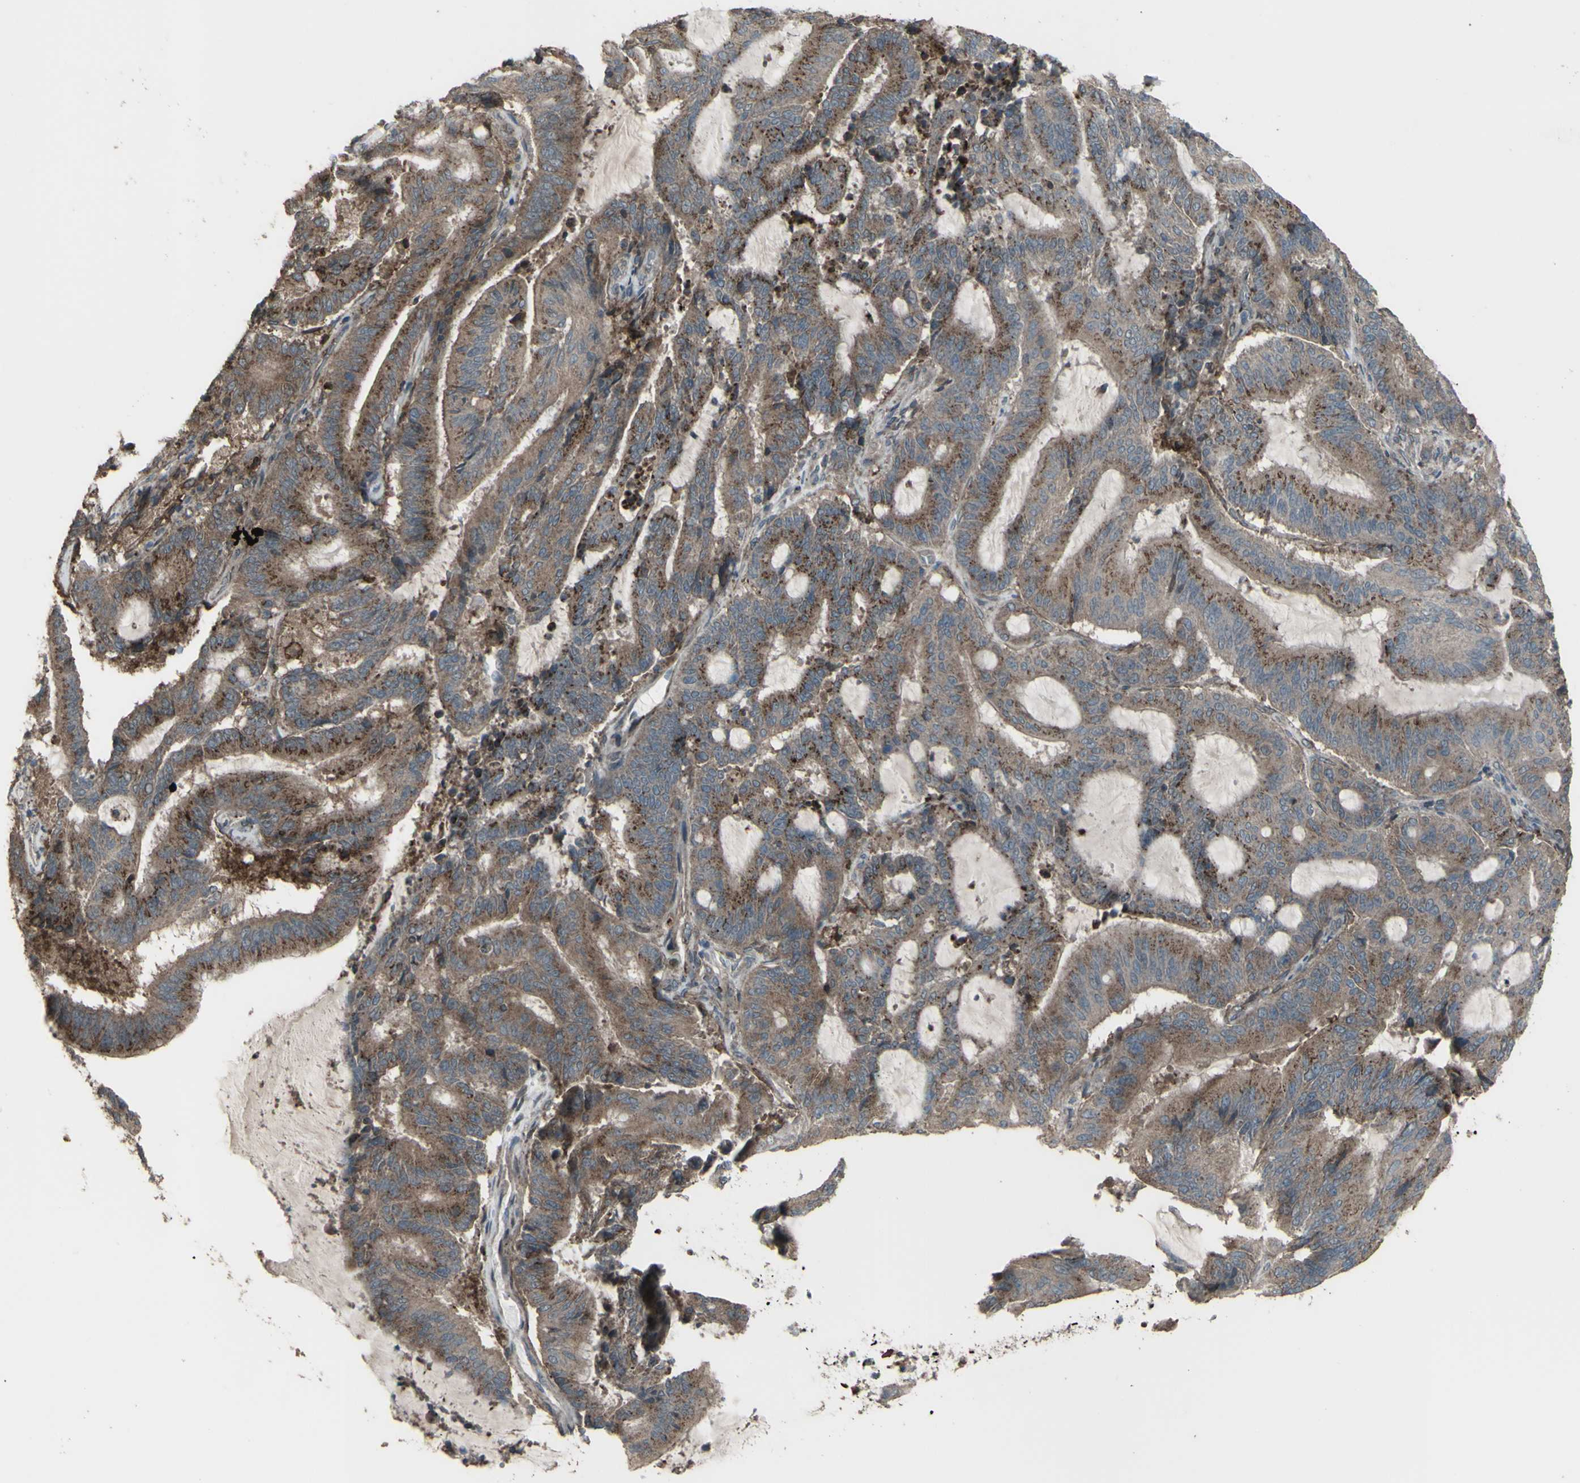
{"staining": {"intensity": "moderate", "quantity": ">75%", "location": "cytoplasmic/membranous"}, "tissue": "liver cancer", "cell_type": "Tumor cells", "image_type": "cancer", "snomed": [{"axis": "morphology", "description": "Cholangiocarcinoma"}, {"axis": "topography", "description": "Liver"}], "caption": "Immunohistochemistry (DAB) staining of human liver cancer (cholangiocarcinoma) exhibits moderate cytoplasmic/membranous protein staining in about >75% of tumor cells.", "gene": "SMO", "patient": {"sex": "female", "age": 73}}